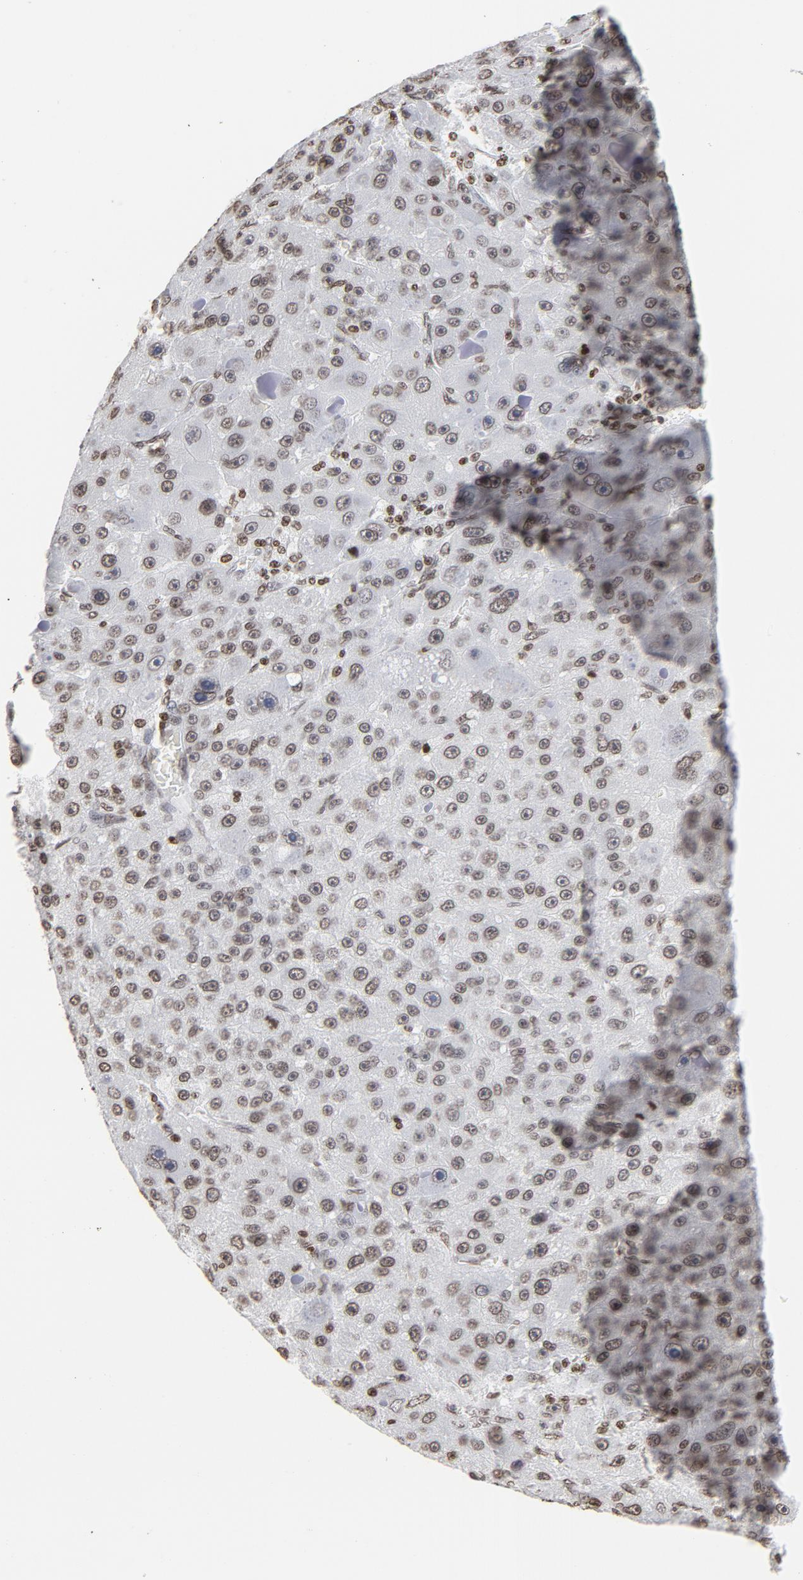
{"staining": {"intensity": "weak", "quantity": ">75%", "location": "nuclear"}, "tissue": "liver cancer", "cell_type": "Tumor cells", "image_type": "cancer", "snomed": [{"axis": "morphology", "description": "Carcinoma, Hepatocellular, NOS"}, {"axis": "topography", "description": "Liver"}], "caption": "Liver cancer (hepatocellular carcinoma) stained with immunohistochemistry (IHC) shows weak nuclear positivity in approximately >75% of tumor cells.", "gene": "H2AC12", "patient": {"sex": "male", "age": 76}}